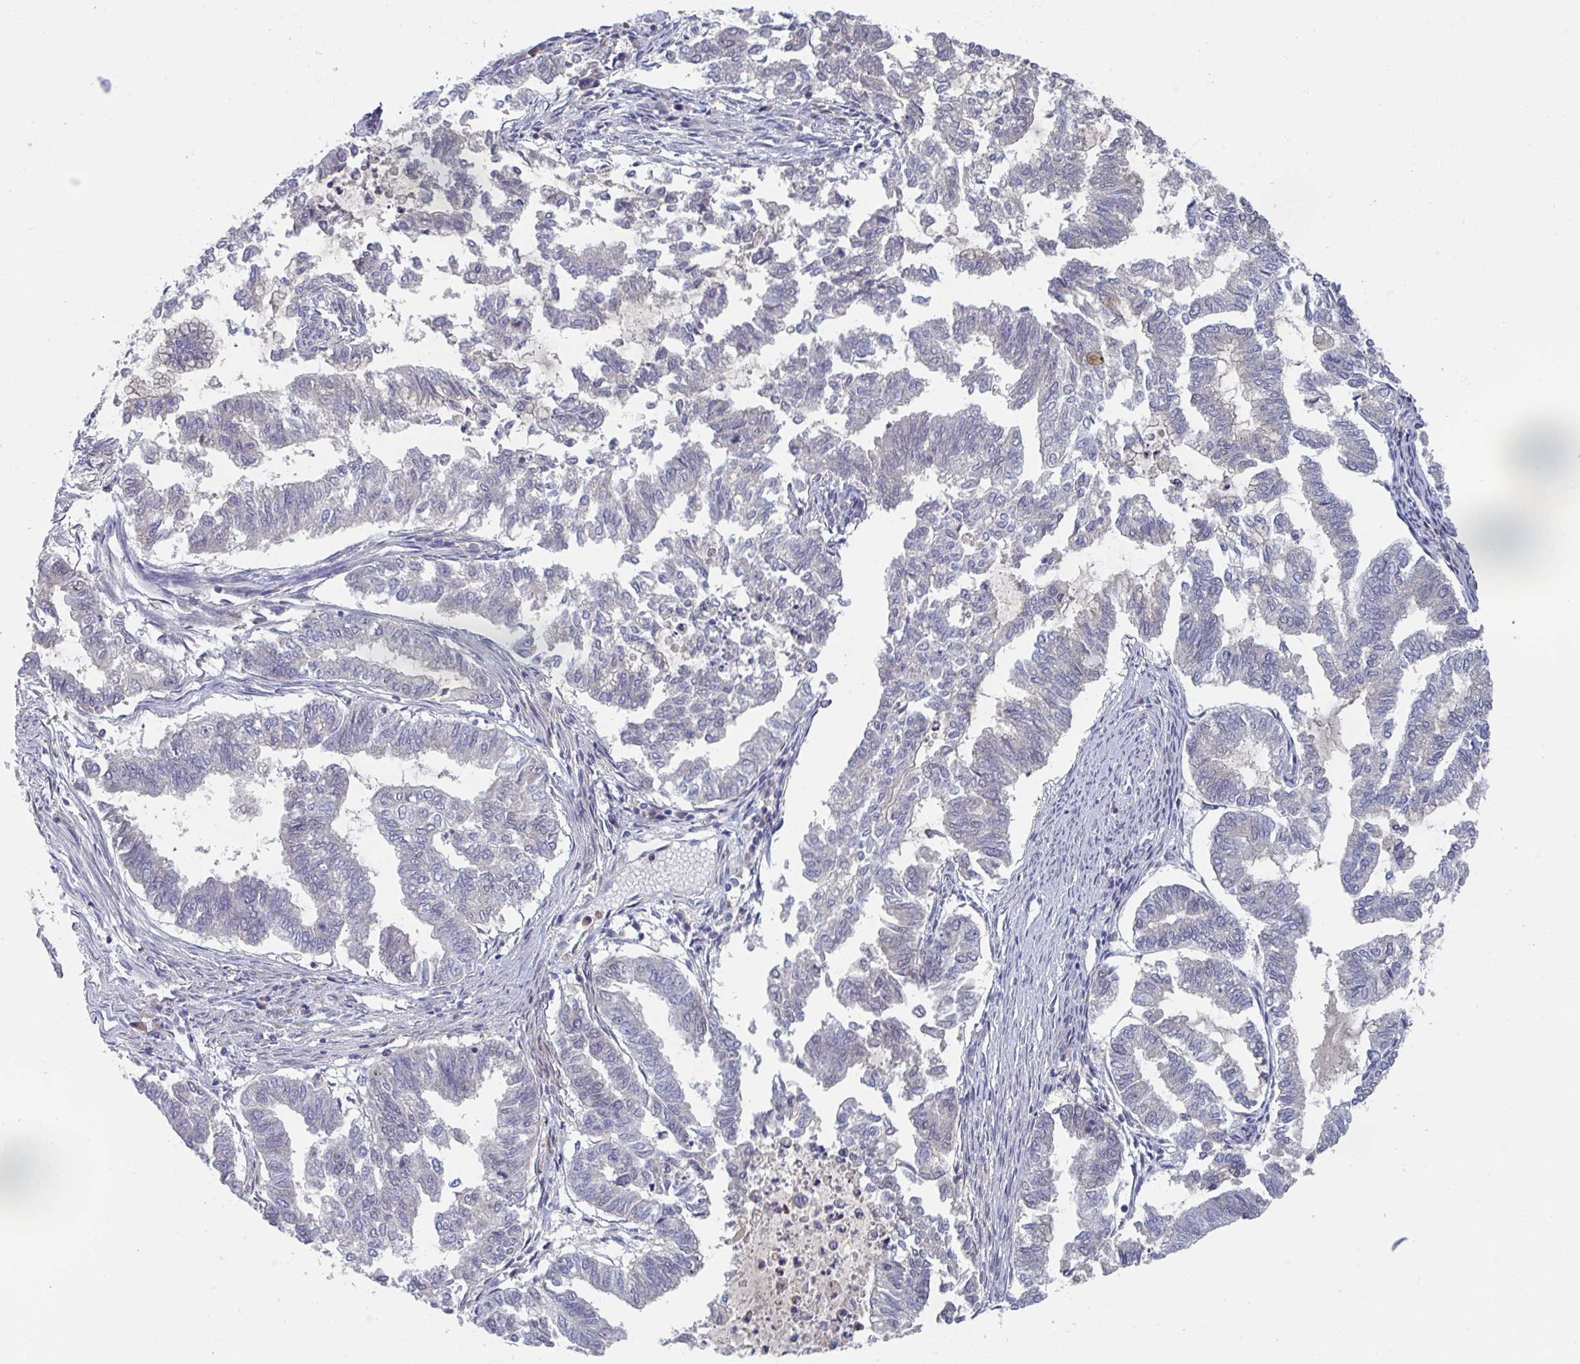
{"staining": {"intensity": "negative", "quantity": "none", "location": "none"}, "tissue": "endometrial cancer", "cell_type": "Tumor cells", "image_type": "cancer", "snomed": [{"axis": "morphology", "description": "Adenocarcinoma, NOS"}, {"axis": "topography", "description": "Endometrium"}], "caption": "IHC photomicrograph of adenocarcinoma (endometrial) stained for a protein (brown), which exhibits no positivity in tumor cells.", "gene": "HGFAC", "patient": {"sex": "female", "age": 79}}